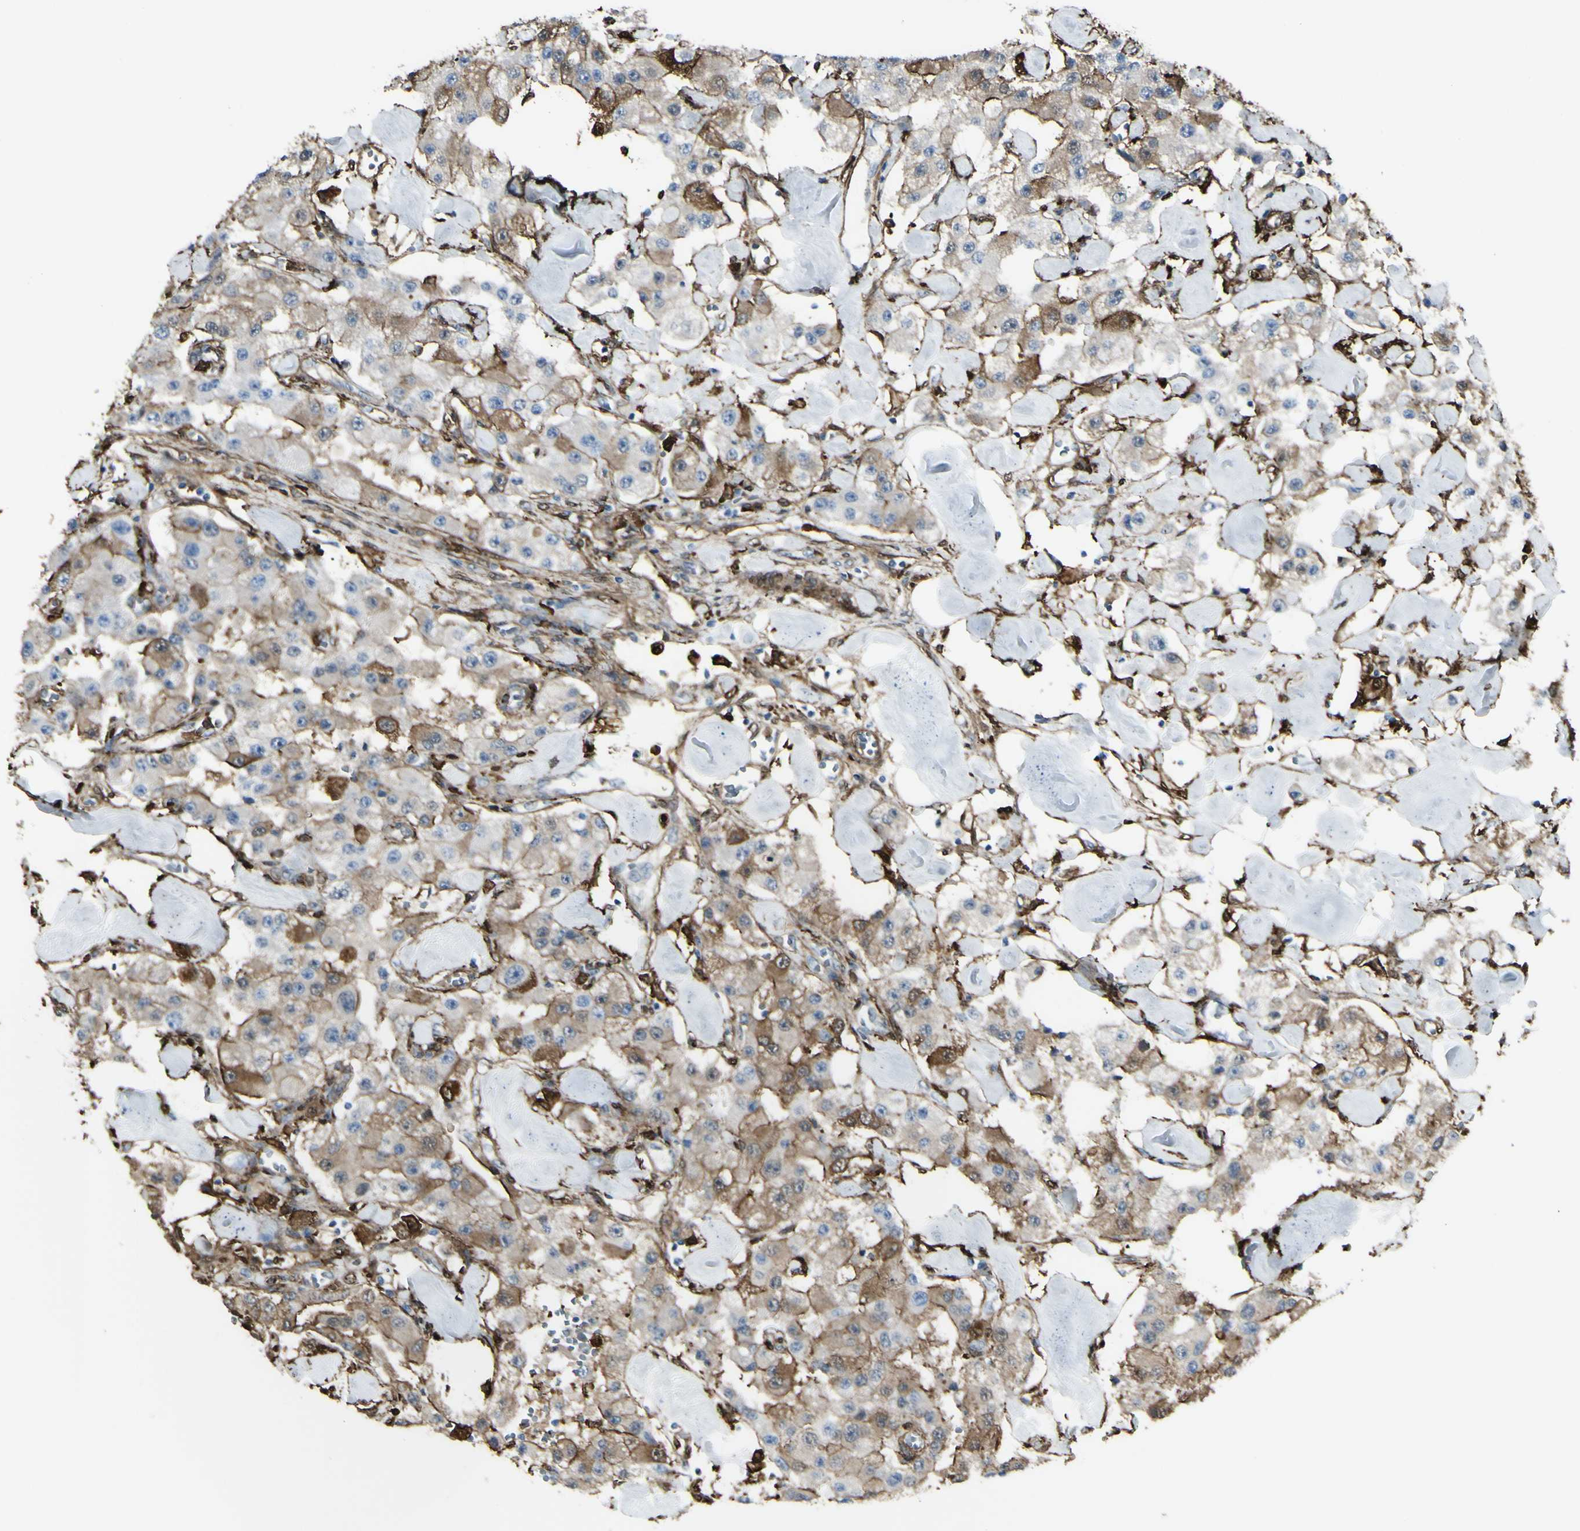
{"staining": {"intensity": "weak", "quantity": ">75%", "location": "cytoplasmic/membranous"}, "tissue": "carcinoid", "cell_type": "Tumor cells", "image_type": "cancer", "snomed": [{"axis": "morphology", "description": "Carcinoid, malignant, NOS"}, {"axis": "topography", "description": "Pancreas"}], "caption": "An immunohistochemistry (IHC) histopathology image of neoplastic tissue is shown. Protein staining in brown shows weak cytoplasmic/membranous positivity in carcinoid within tumor cells. (brown staining indicates protein expression, while blue staining denotes nuclei).", "gene": "GSN", "patient": {"sex": "male", "age": 41}}